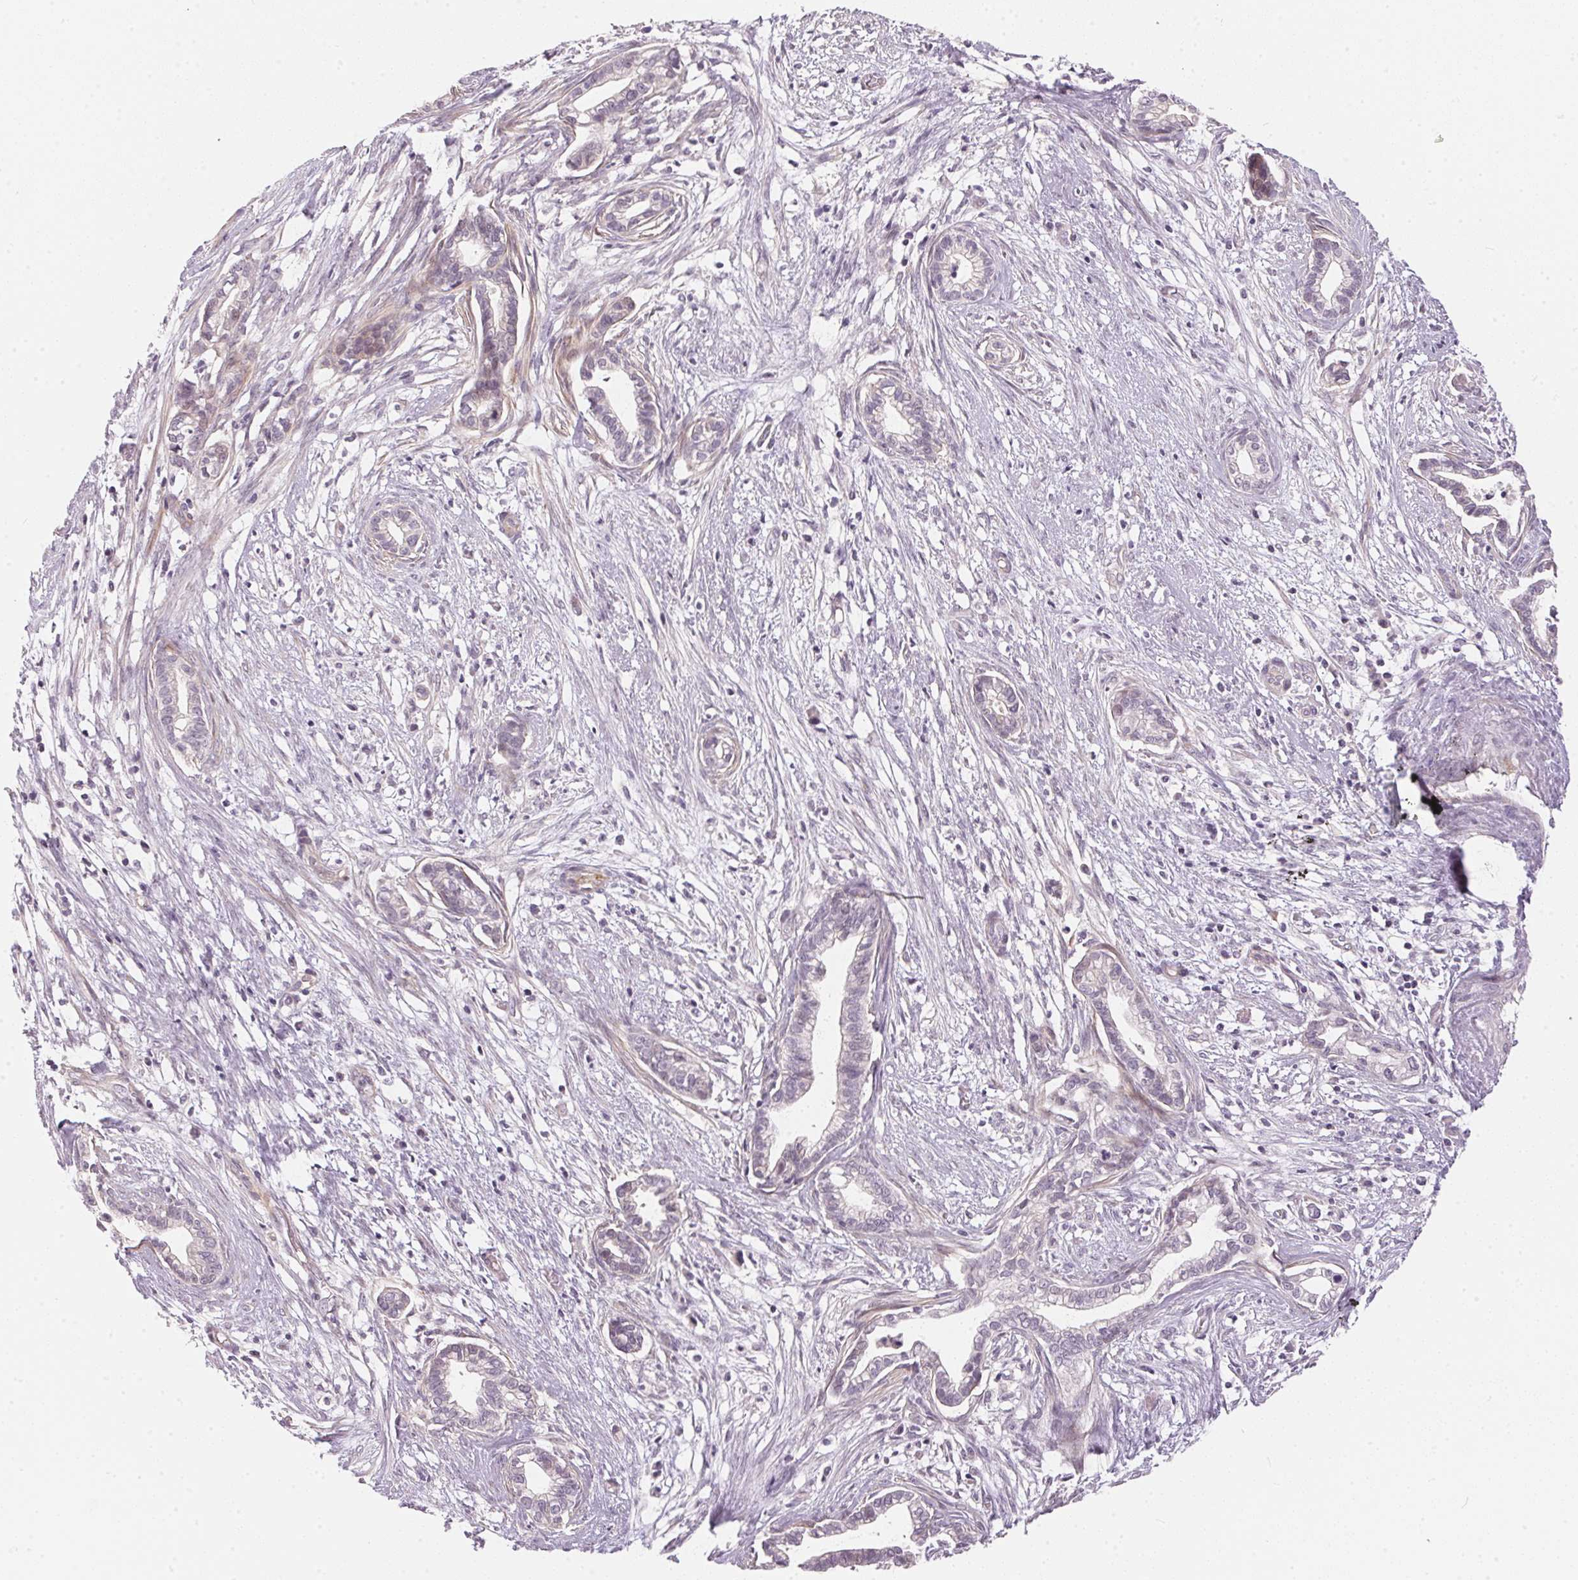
{"staining": {"intensity": "negative", "quantity": "none", "location": "none"}, "tissue": "cervical cancer", "cell_type": "Tumor cells", "image_type": "cancer", "snomed": [{"axis": "morphology", "description": "Adenocarcinoma, NOS"}, {"axis": "topography", "description": "Cervix"}], "caption": "Immunohistochemical staining of human adenocarcinoma (cervical) exhibits no significant positivity in tumor cells.", "gene": "GDAP1L1", "patient": {"sex": "female", "age": 62}}